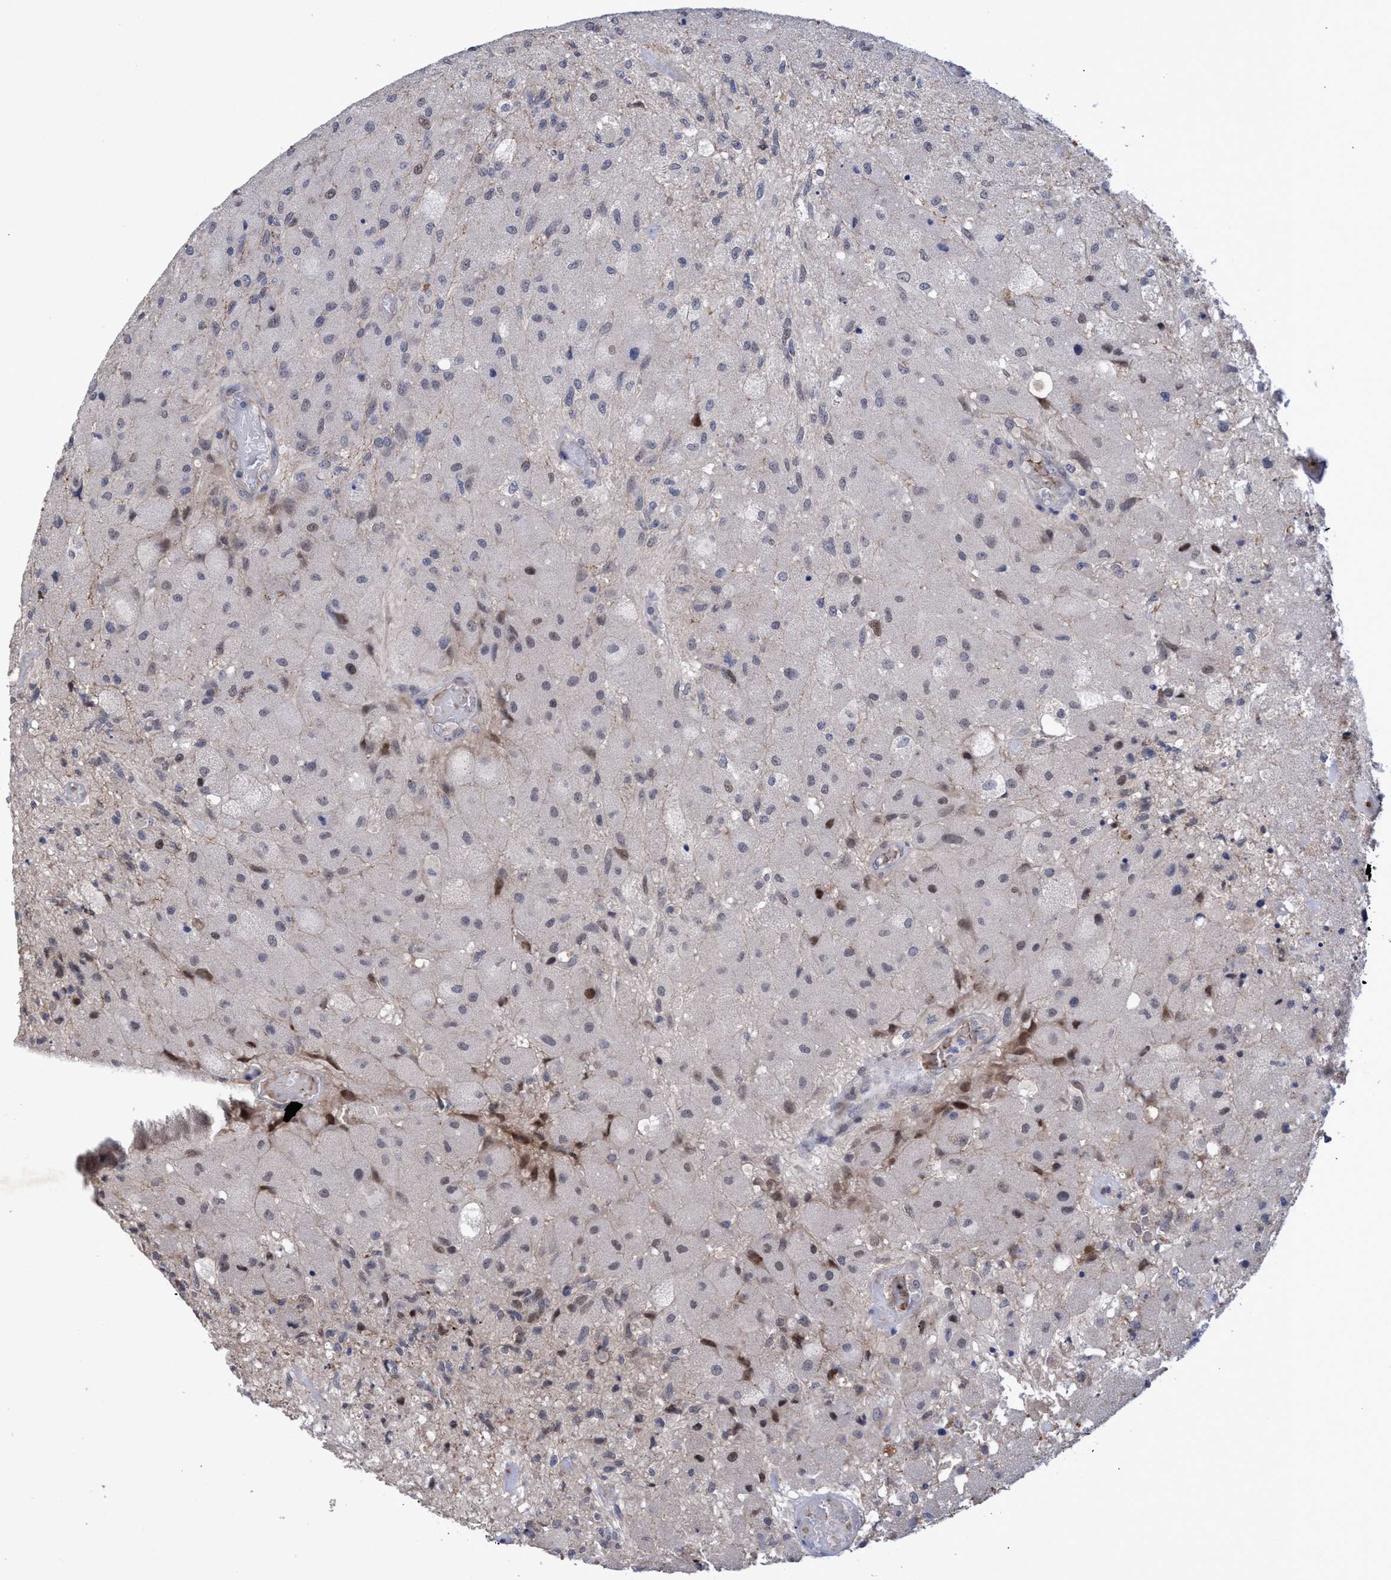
{"staining": {"intensity": "weak", "quantity": "<25%", "location": "nuclear"}, "tissue": "glioma", "cell_type": "Tumor cells", "image_type": "cancer", "snomed": [{"axis": "morphology", "description": "Normal tissue, NOS"}, {"axis": "morphology", "description": "Glioma, malignant, High grade"}, {"axis": "topography", "description": "Cerebral cortex"}], "caption": "Malignant high-grade glioma was stained to show a protein in brown. There is no significant expression in tumor cells.", "gene": "ZNF750", "patient": {"sex": "male", "age": 77}}